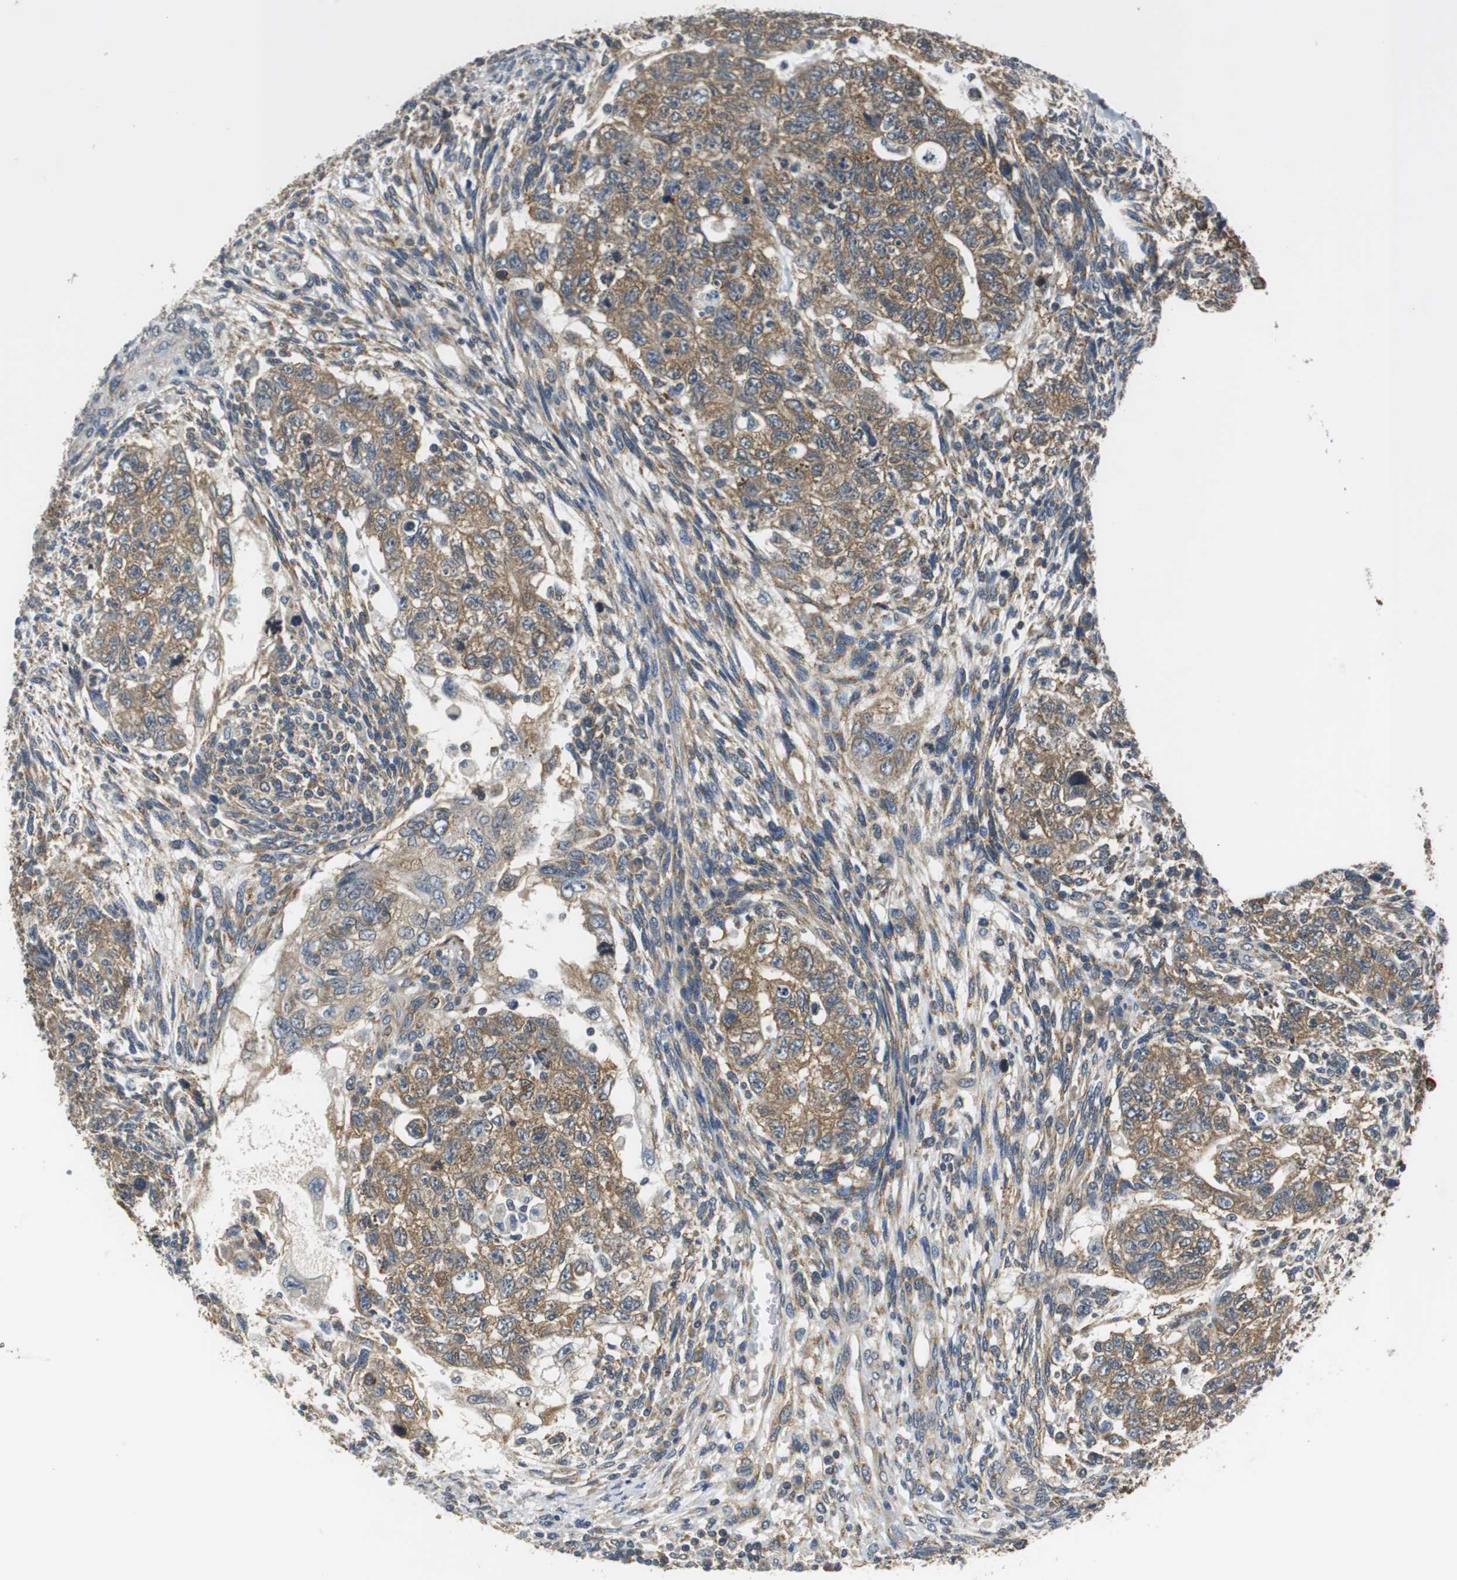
{"staining": {"intensity": "moderate", "quantity": ">75%", "location": "cytoplasmic/membranous"}, "tissue": "testis cancer", "cell_type": "Tumor cells", "image_type": "cancer", "snomed": [{"axis": "morphology", "description": "Normal tissue, NOS"}, {"axis": "morphology", "description": "Carcinoma, Embryonal, NOS"}, {"axis": "topography", "description": "Testis"}], "caption": "Human testis cancer stained with a brown dye shows moderate cytoplasmic/membranous positive positivity in approximately >75% of tumor cells.", "gene": "CNOT3", "patient": {"sex": "male", "age": 36}}